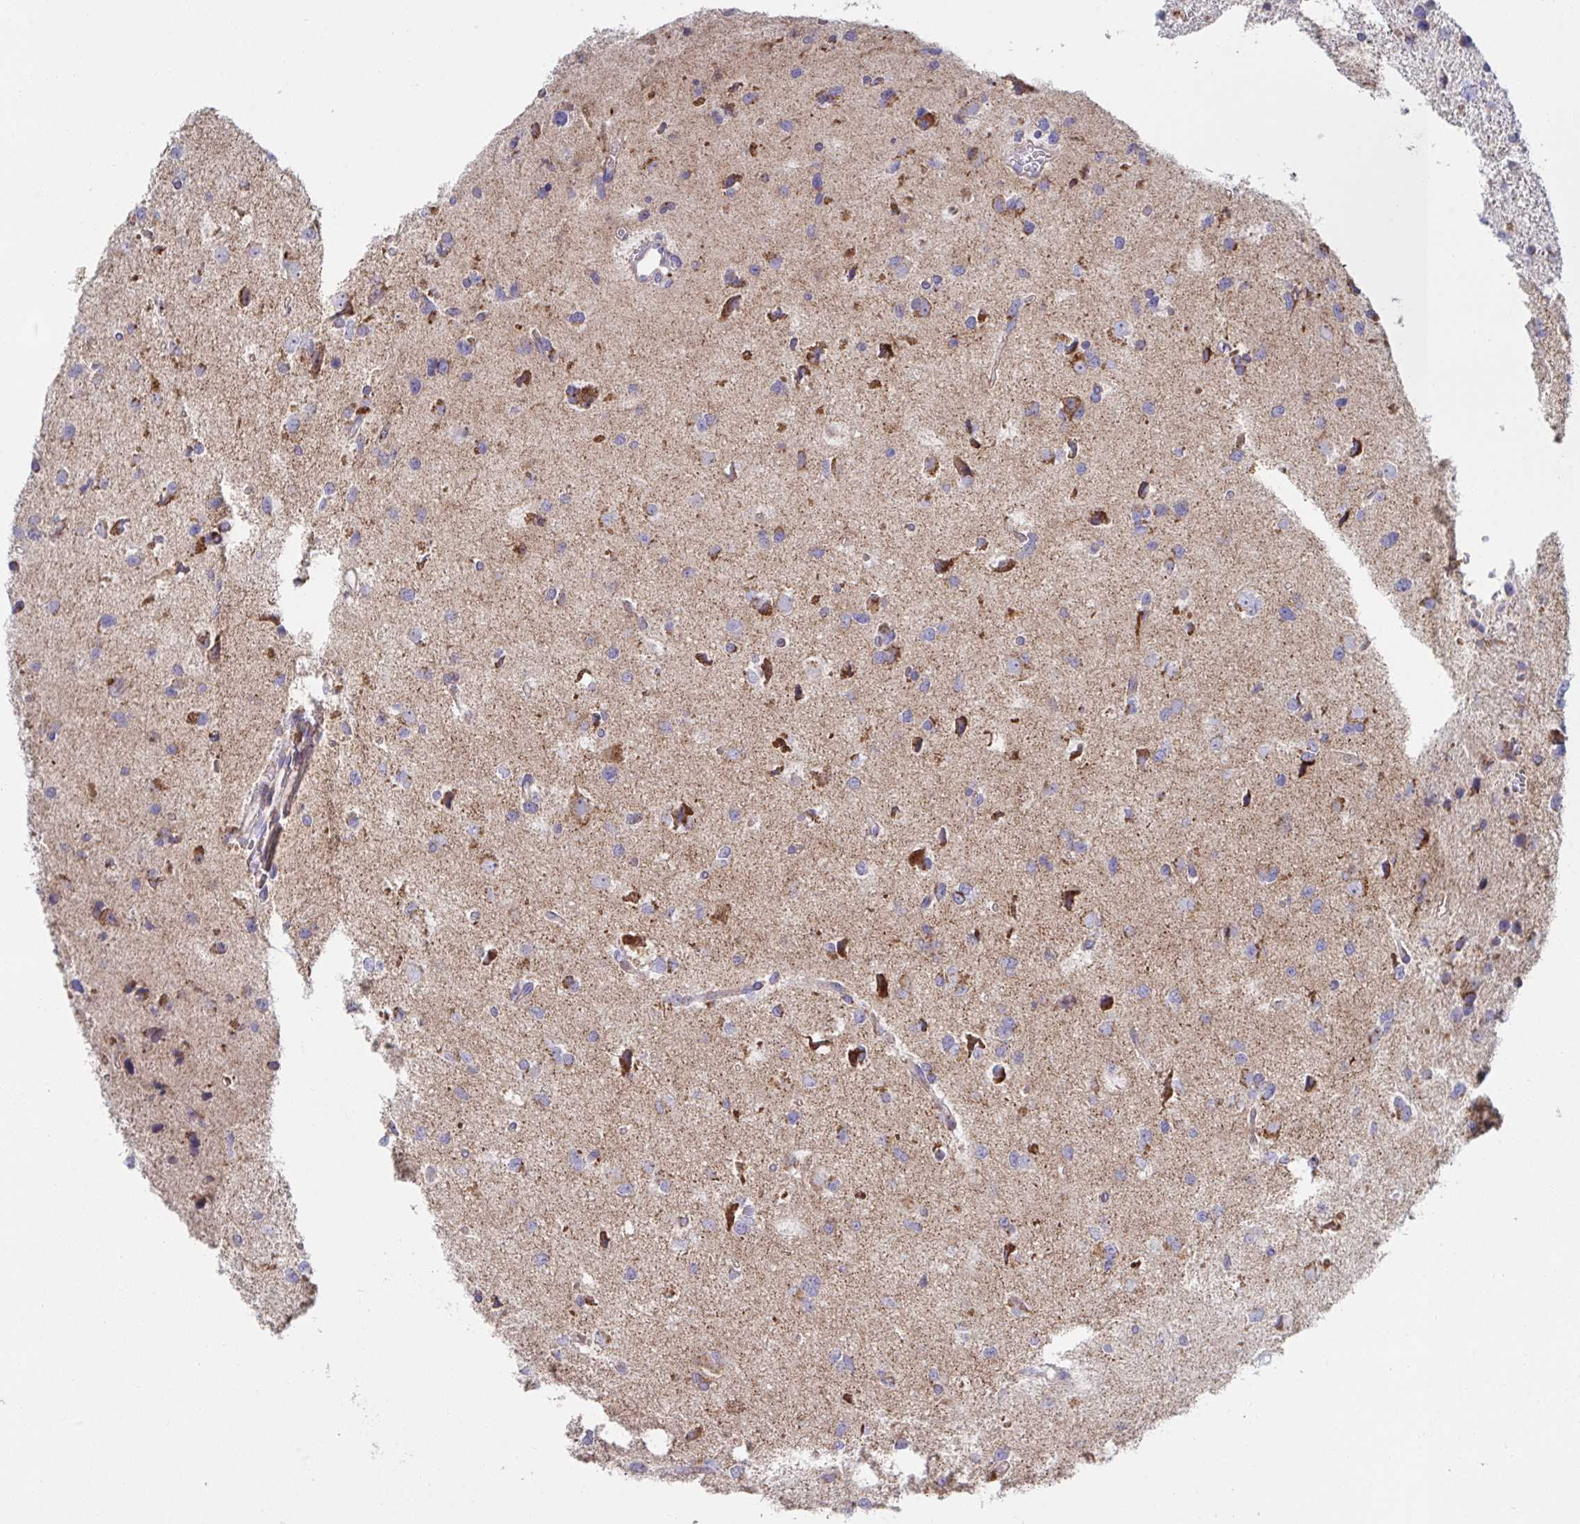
{"staining": {"intensity": "strong", "quantity": "<25%", "location": "cytoplasmic/membranous"}, "tissue": "glioma", "cell_type": "Tumor cells", "image_type": "cancer", "snomed": [{"axis": "morphology", "description": "Glioma, malignant, Low grade"}, {"axis": "topography", "description": "Brain"}], "caption": "IHC photomicrograph of low-grade glioma (malignant) stained for a protein (brown), which exhibits medium levels of strong cytoplasmic/membranous positivity in approximately <25% of tumor cells.", "gene": "NDUFA7", "patient": {"sex": "female", "age": 55}}